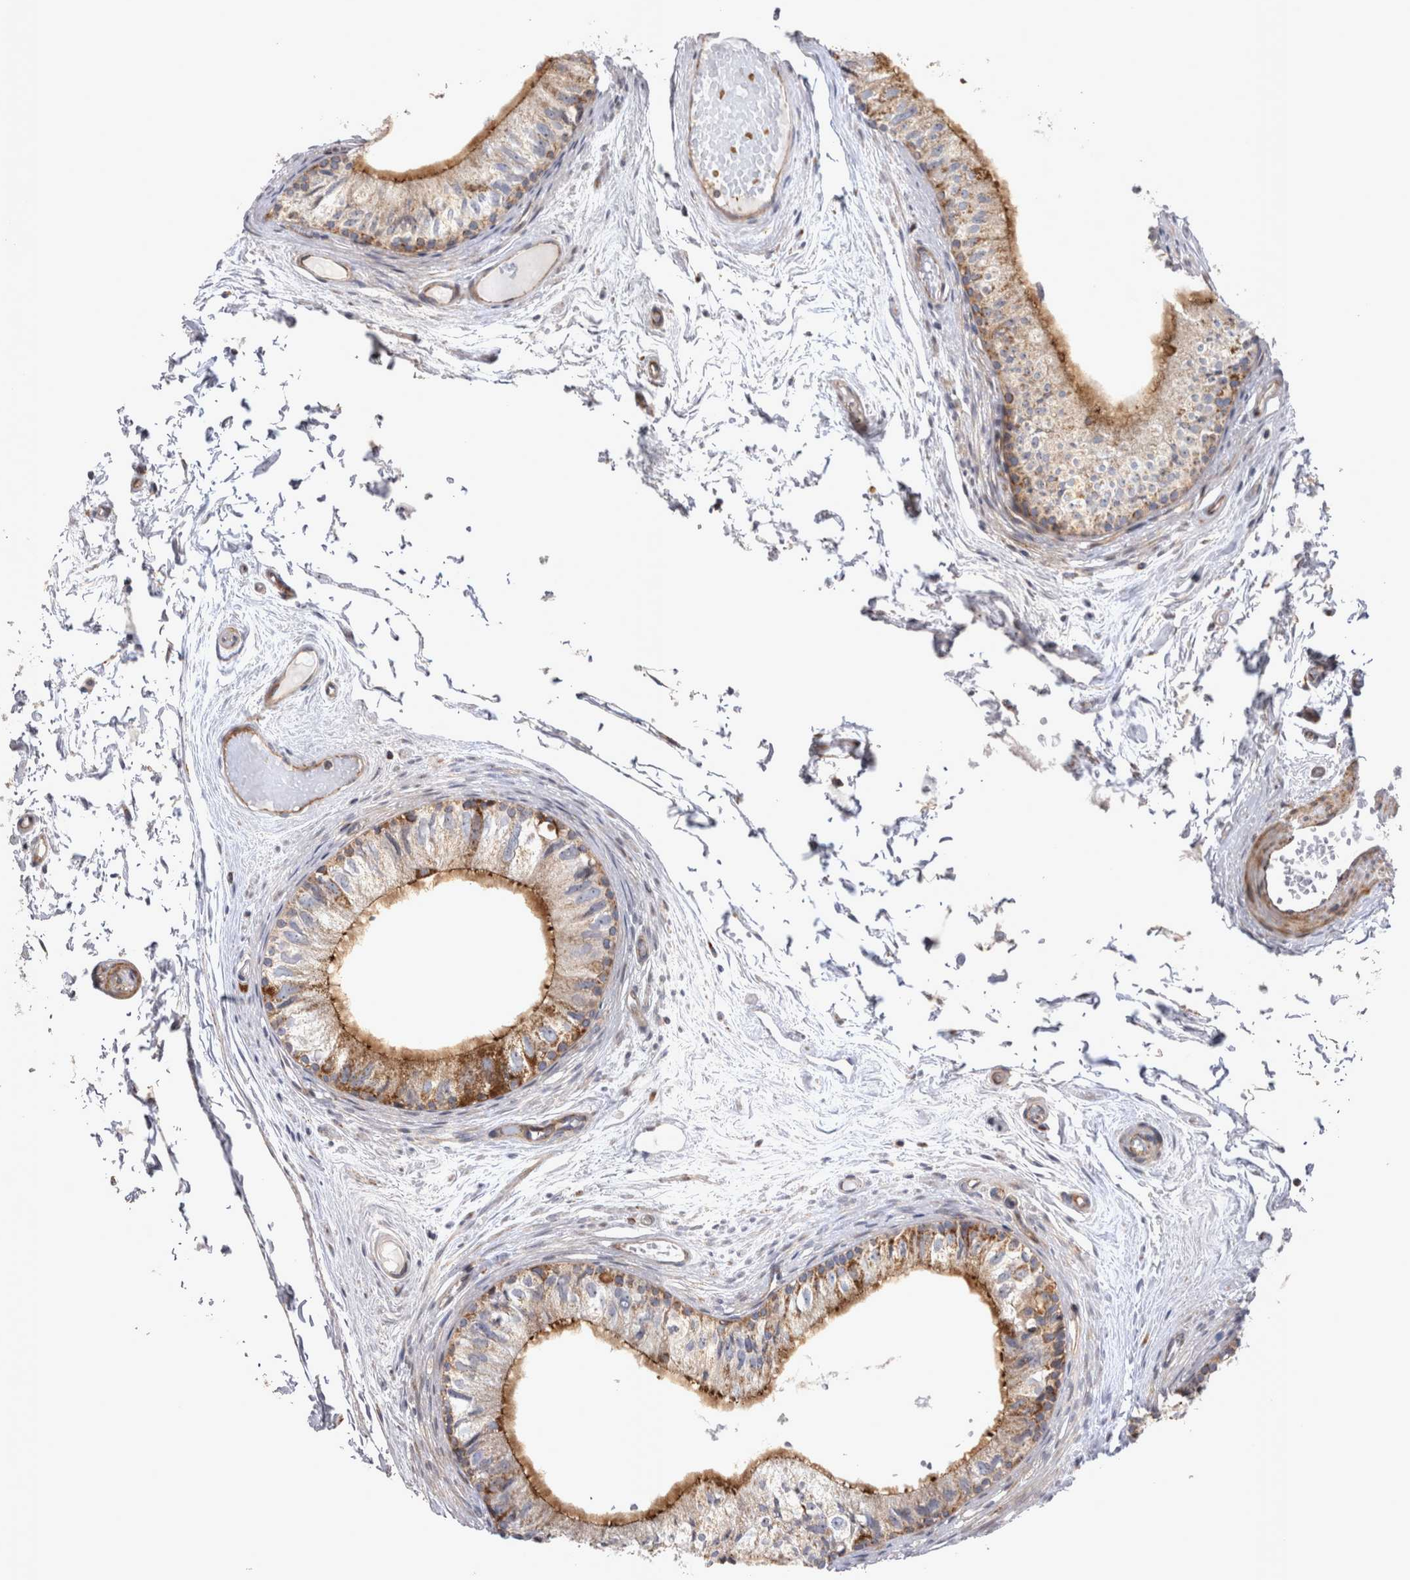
{"staining": {"intensity": "strong", "quantity": "25%-75%", "location": "cytoplasmic/membranous"}, "tissue": "epididymis", "cell_type": "Glandular cells", "image_type": "normal", "snomed": [{"axis": "morphology", "description": "Normal tissue, NOS"}, {"axis": "topography", "description": "Epididymis"}], "caption": "Protein expression by IHC displays strong cytoplasmic/membranous expression in approximately 25%-75% of glandular cells in benign epididymis. (DAB = brown stain, brightfield microscopy at high magnification).", "gene": "TSPOAP1", "patient": {"sex": "male", "age": 79}}